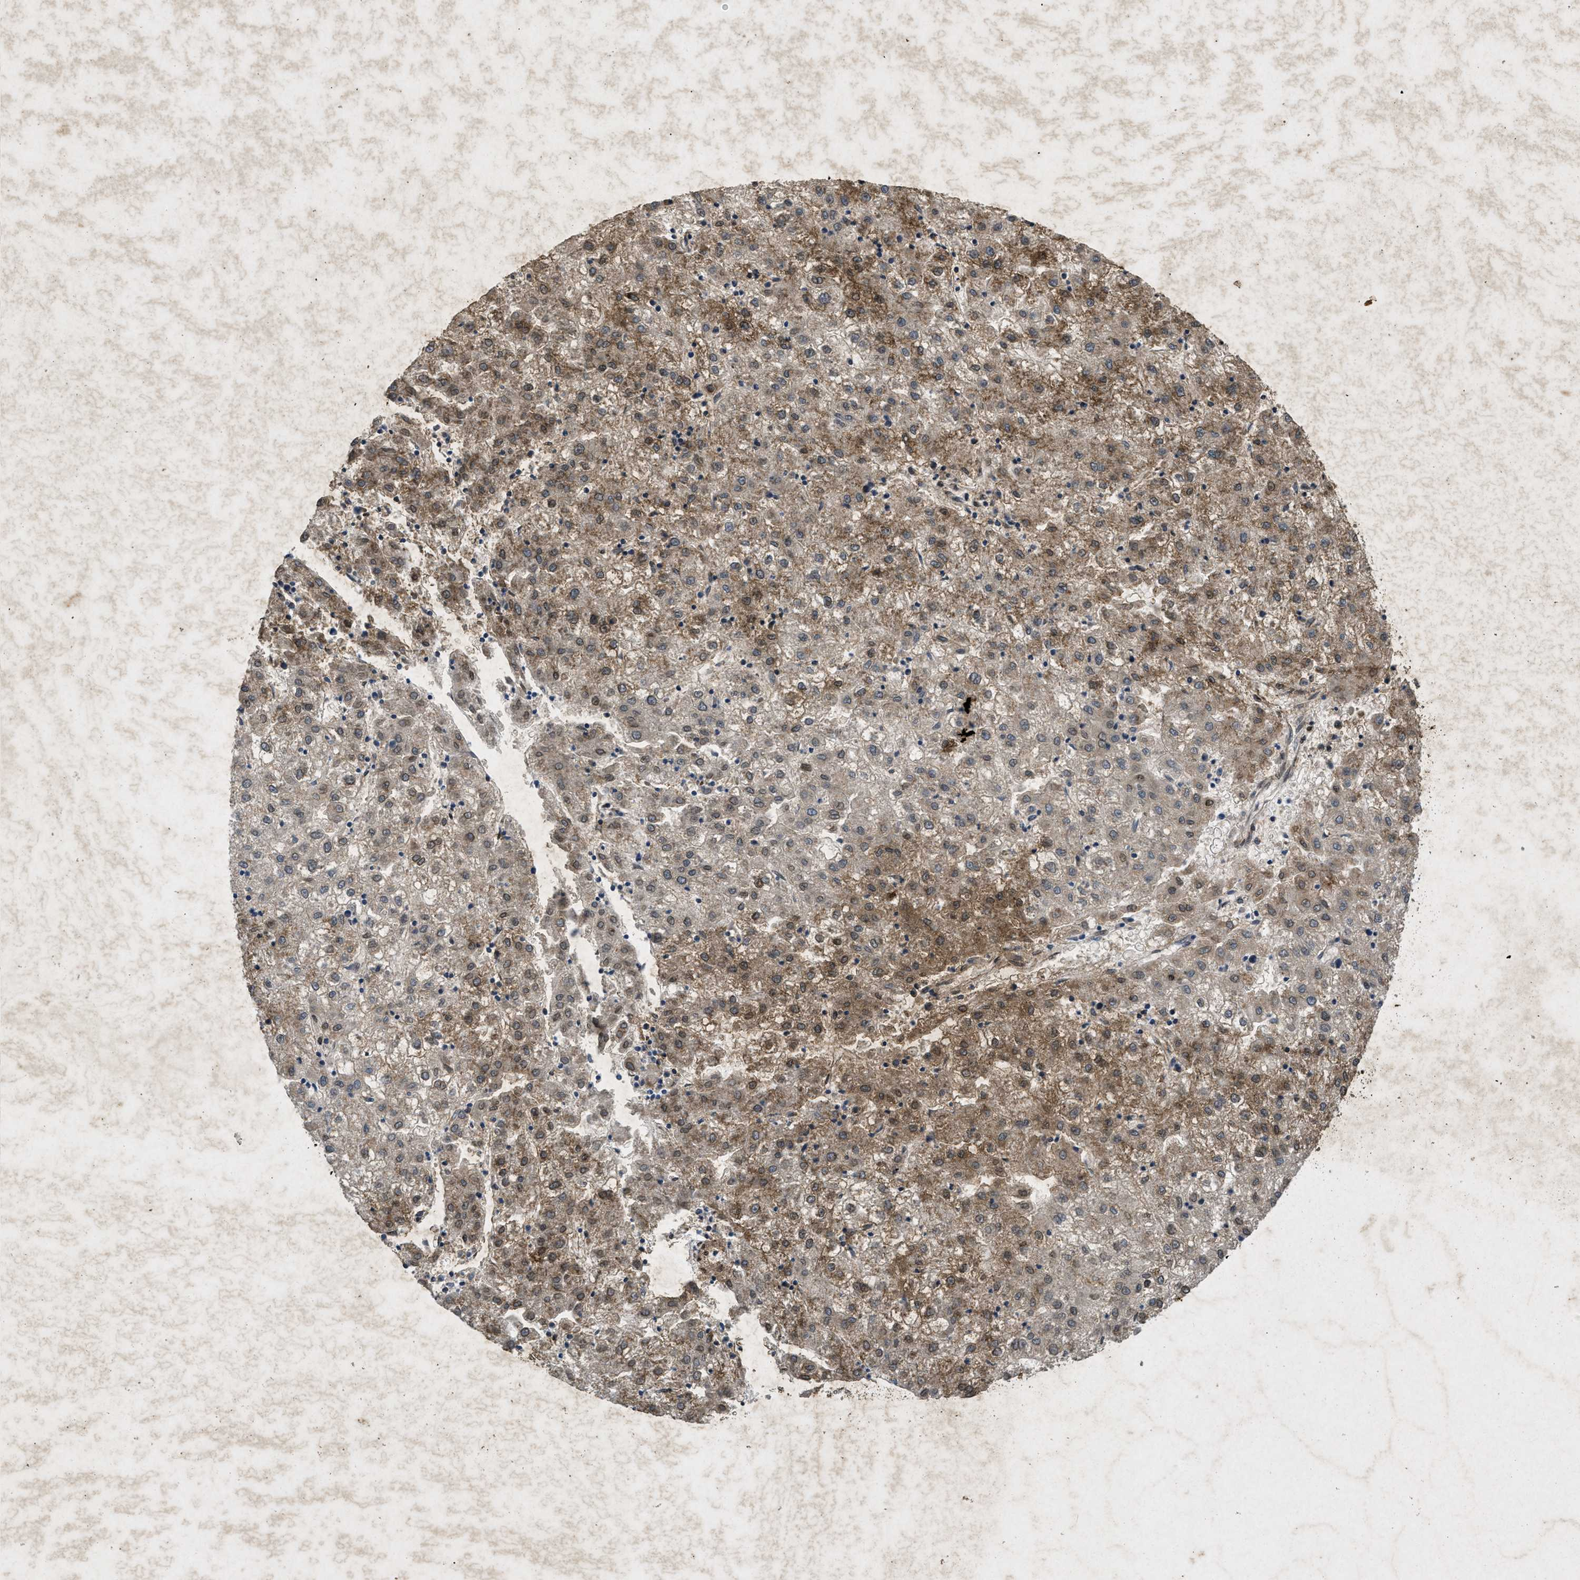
{"staining": {"intensity": "moderate", "quantity": ">75%", "location": "cytoplasmic/membranous"}, "tissue": "liver cancer", "cell_type": "Tumor cells", "image_type": "cancer", "snomed": [{"axis": "morphology", "description": "Carcinoma, Hepatocellular, NOS"}, {"axis": "topography", "description": "Liver"}], "caption": "About >75% of tumor cells in human liver cancer (hepatocellular carcinoma) reveal moderate cytoplasmic/membranous protein positivity as visualized by brown immunohistochemical staining.", "gene": "PRKG2", "patient": {"sex": "male", "age": 72}}